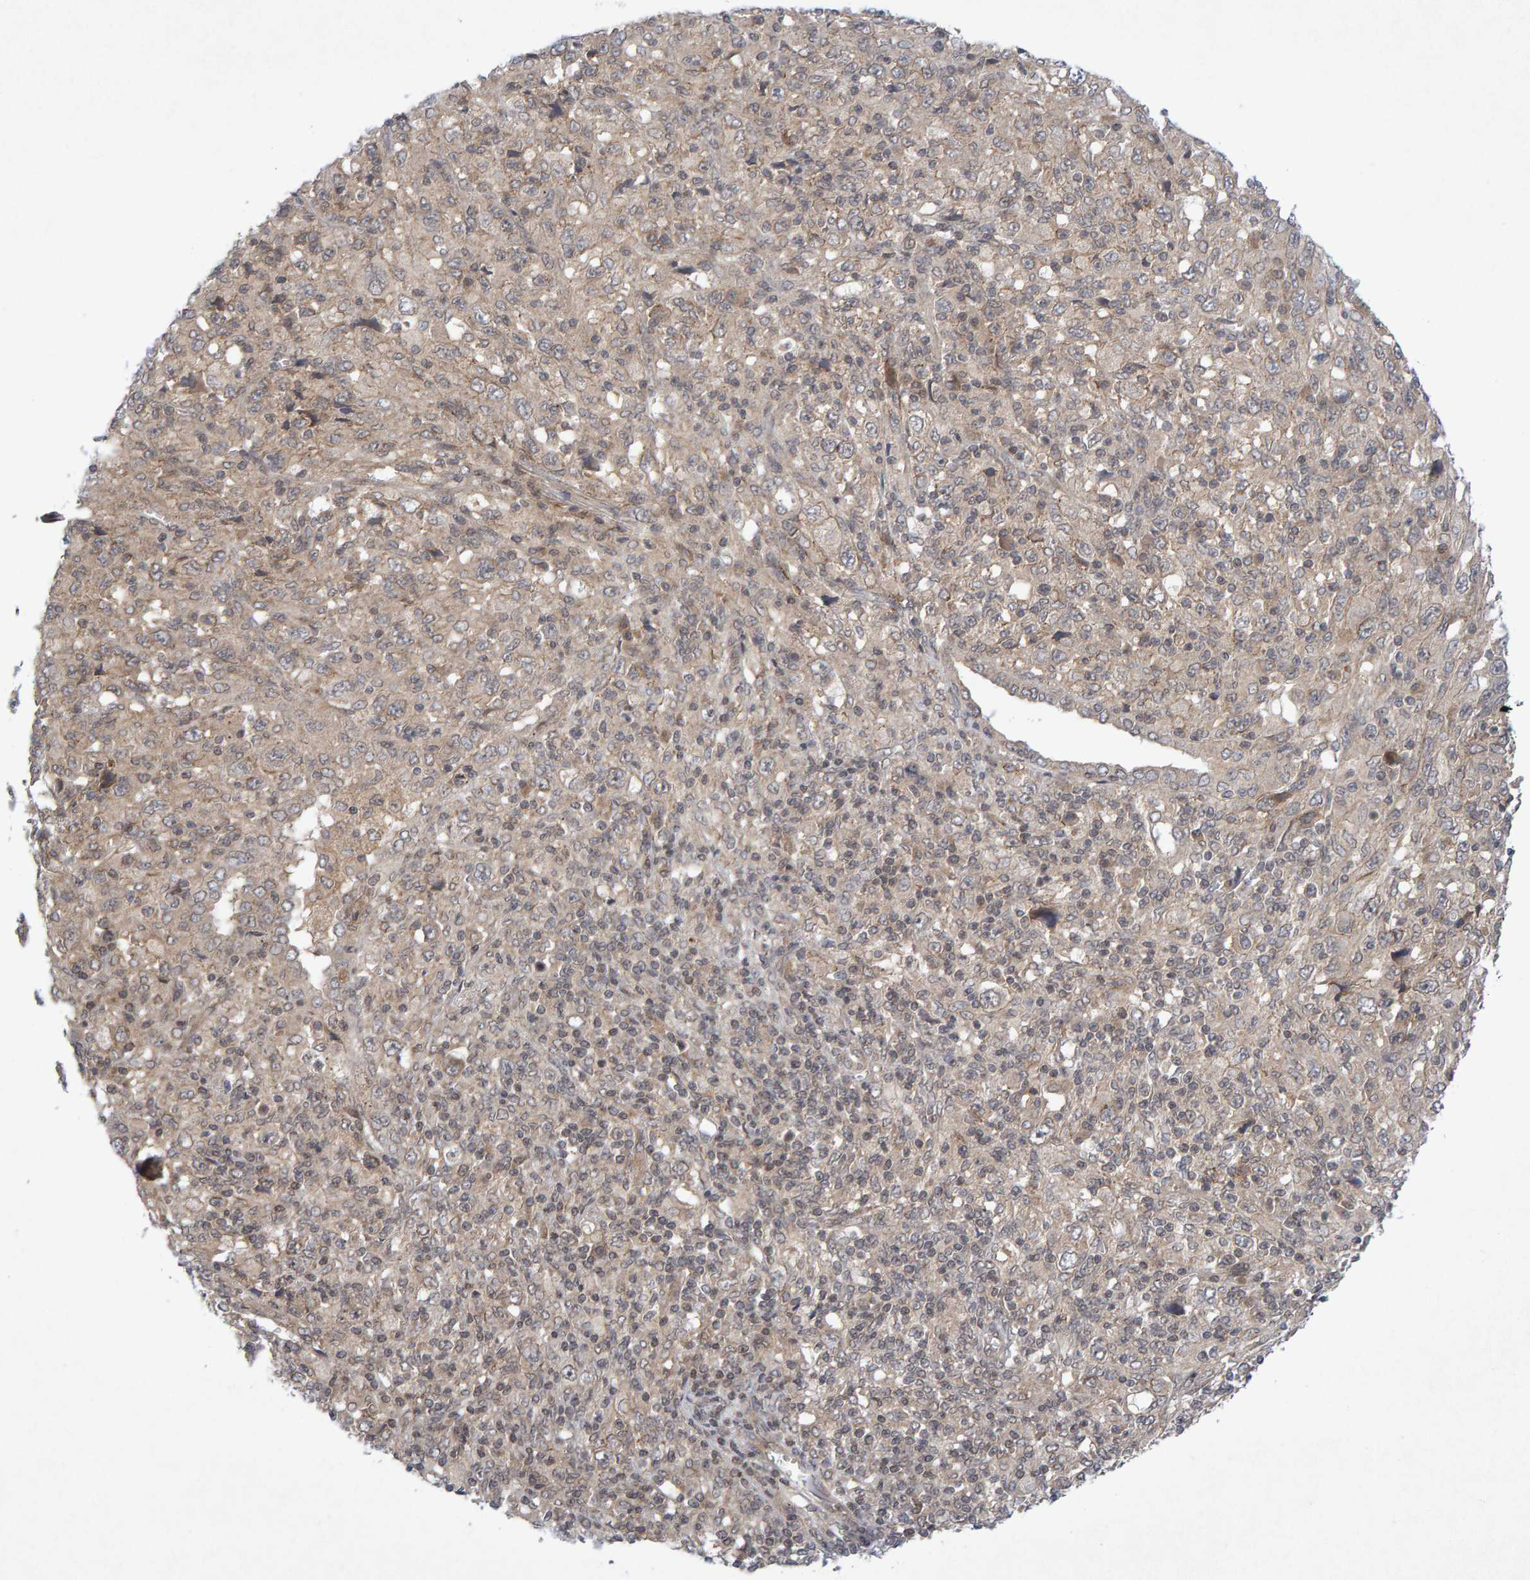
{"staining": {"intensity": "weak", "quantity": ">75%", "location": "cytoplasmic/membranous"}, "tissue": "melanoma", "cell_type": "Tumor cells", "image_type": "cancer", "snomed": [{"axis": "morphology", "description": "Malignant melanoma, Metastatic site"}, {"axis": "topography", "description": "Skin"}], "caption": "Melanoma stained with a brown dye displays weak cytoplasmic/membranous positive expression in approximately >75% of tumor cells.", "gene": "CDH2", "patient": {"sex": "female", "age": 56}}